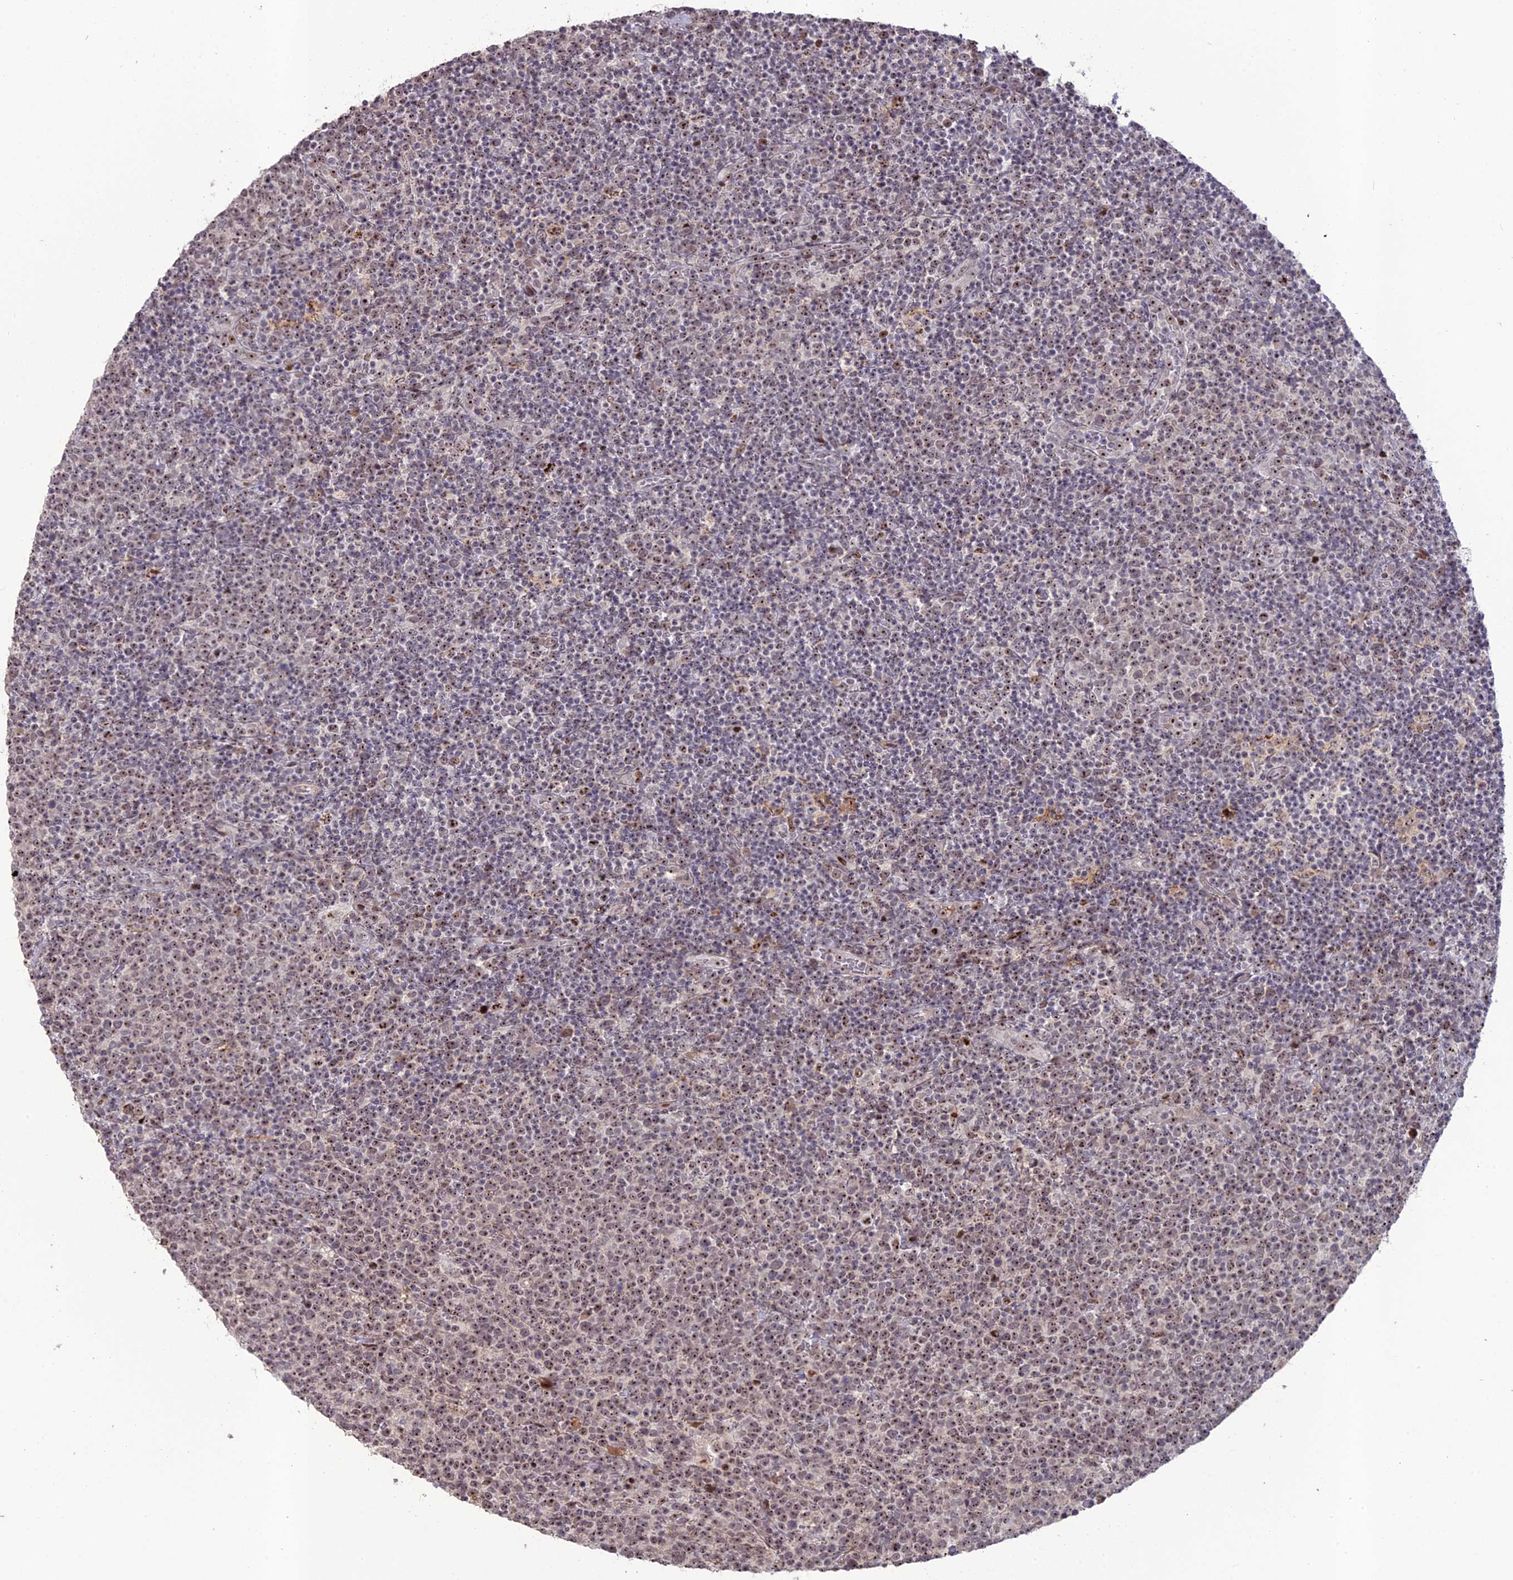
{"staining": {"intensity": "moderate", "quantity": "25%-75%", "location": "nuclear"}, "tissue": "lymphoma", "cell_type": "Tumor cells", "image_type": "cancer", "snomed": [{"axis": "morphology", "description": "Malignant lymphoma, non-Hodgkin's type, High grade"}, {"axis": "topography", "description": "Lymph node"}], "caption": "Brown immunohistochemical staining in human high-grade malignant lymphoma, non-Hodgkin's type shows moderate nuclear expression in about 25%-75% of tumor cells. (IHC, brightfield microscopy, high magnification).", "gene": "FAM131A", "patient": {"sex": "male", "age": 61}}